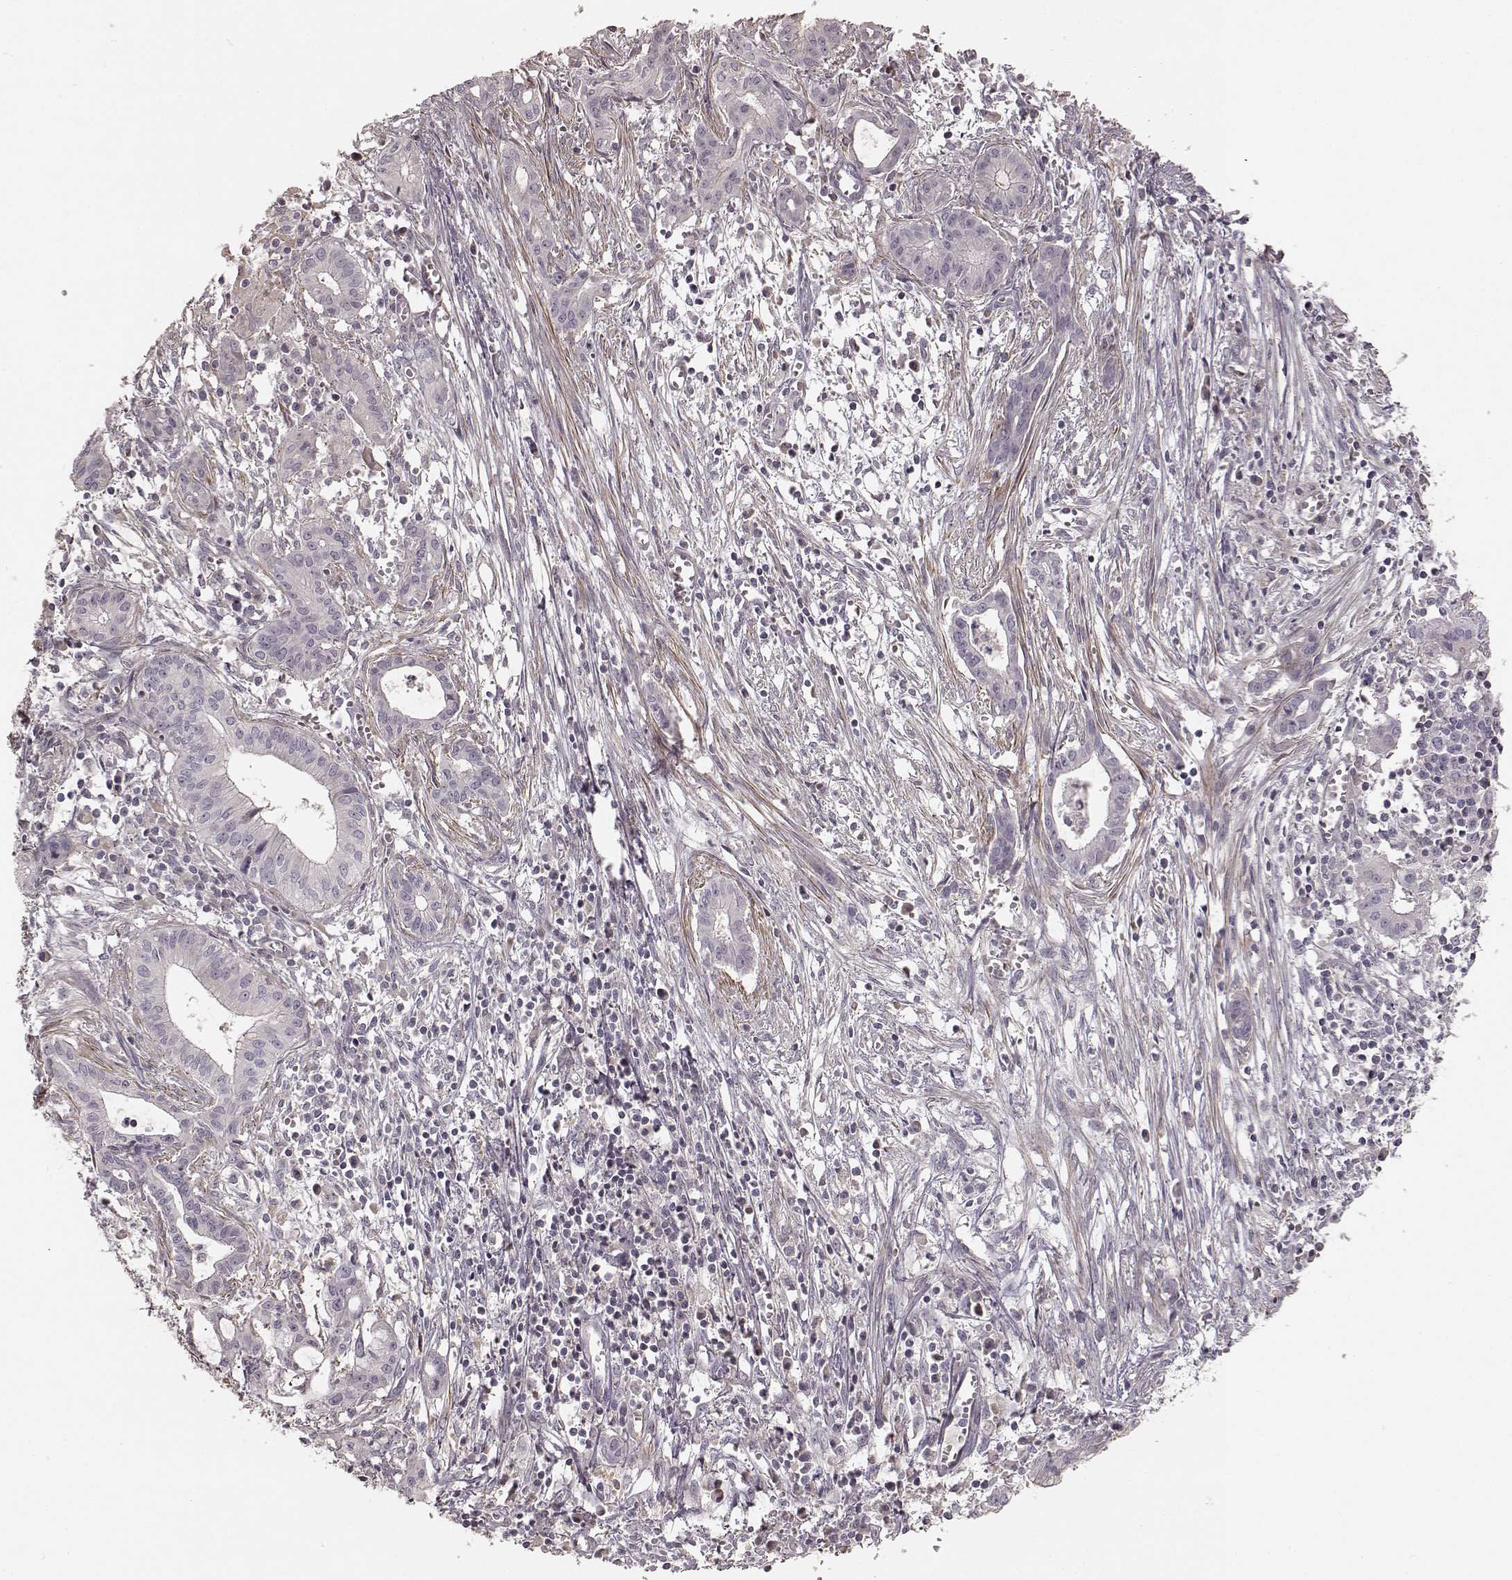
{"staining": {"intensity": "negative", "quantity": "none", "location": "none"}, "tissue": "pancreatic cancer", "cell_type": "Tumor cells", "image_type": "cancer", "snomed": [{"axis": "morphology", "description": "Adenocarcinoma, NOS"}, {"axis": "topography", "description": "Pancreas"}], "caption": "Tumor cells show no significant protein staining in adenocarcinoma (pancreatic).", "gene": "KCNJ9", "patient": {"sex": "male", "age": 48}}